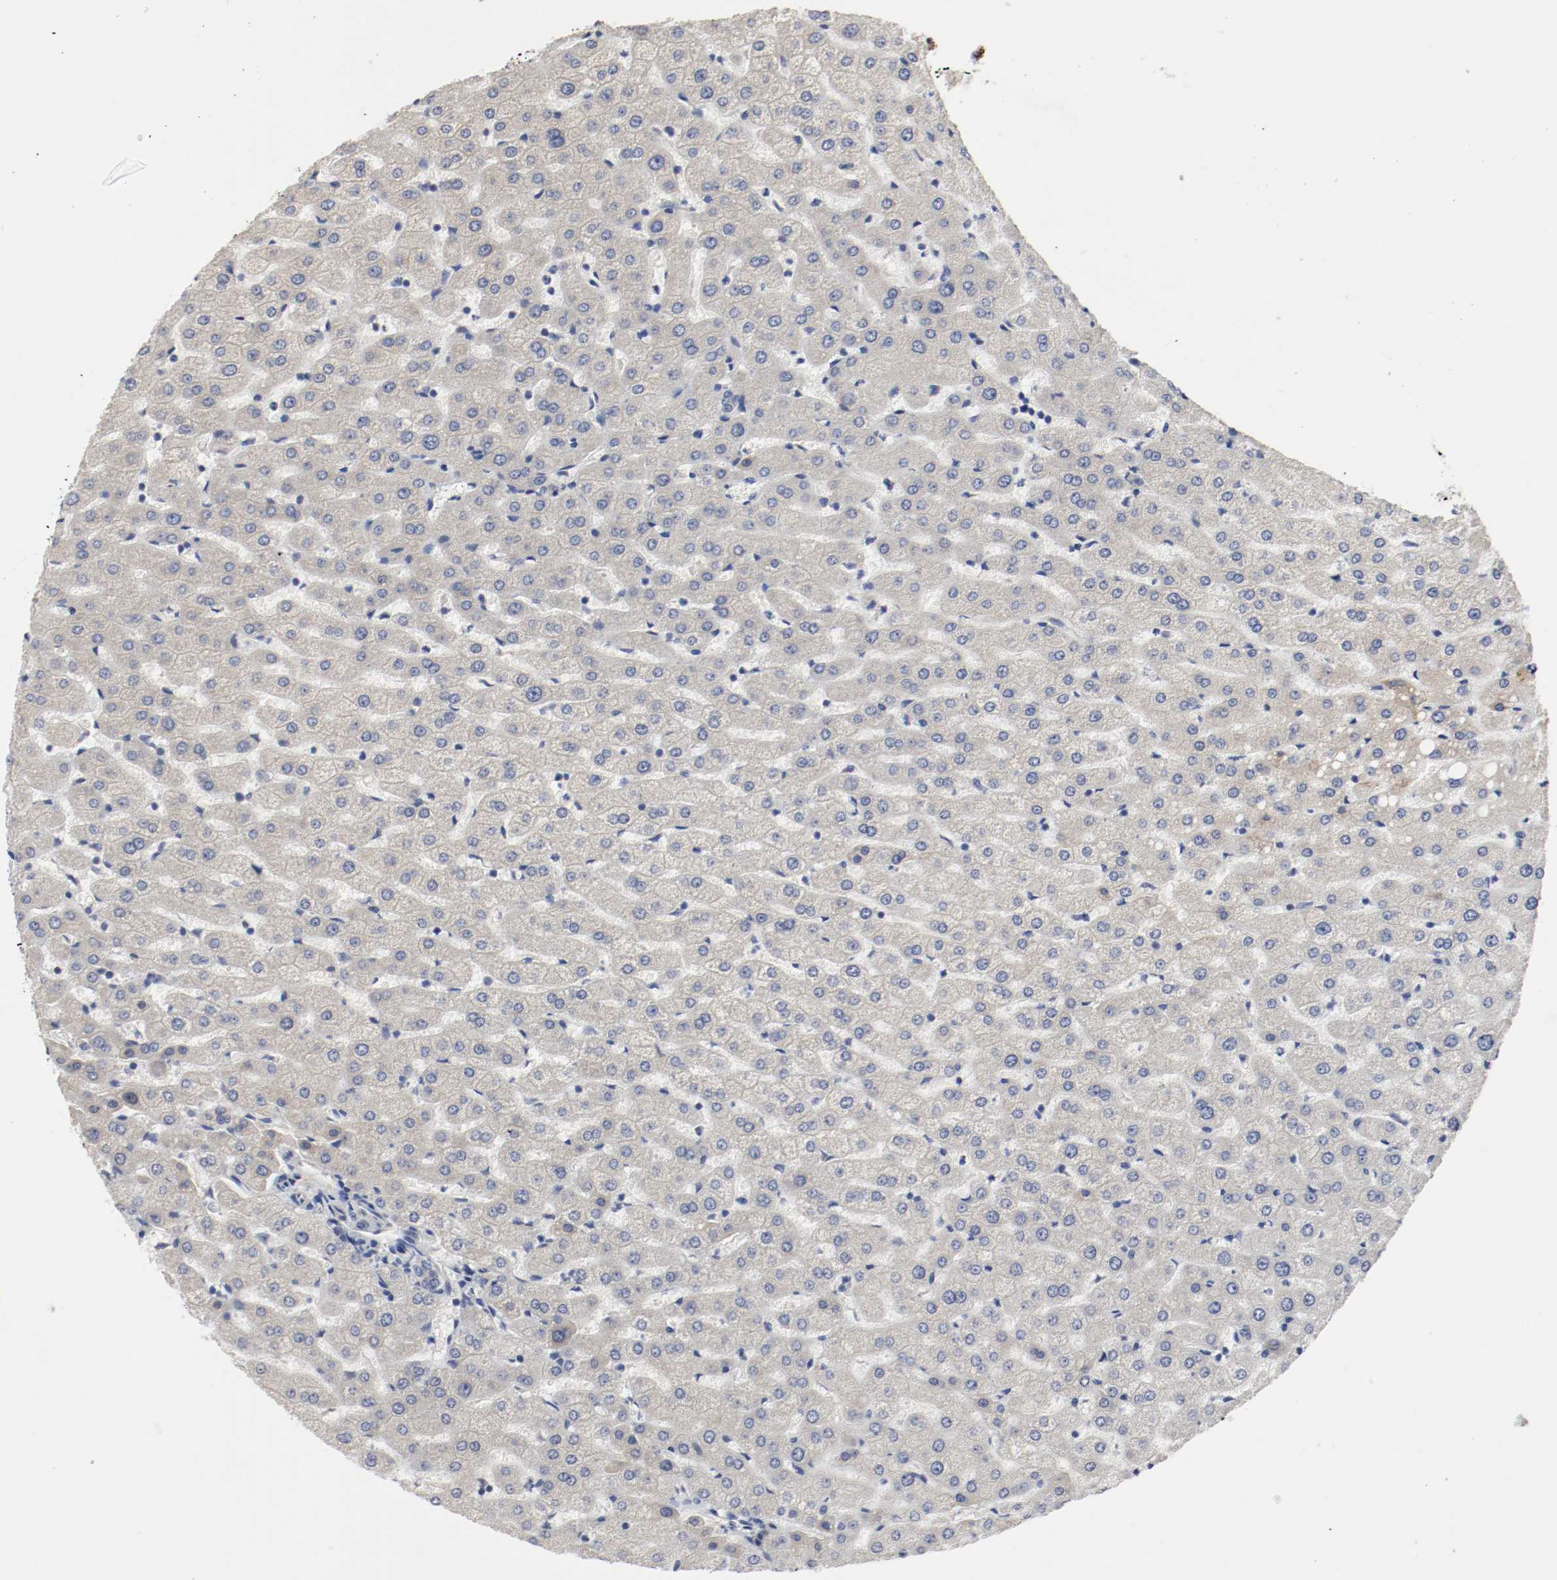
{"staining": {"intensity": "negative", "quantity": "none", "location": "none"}, "tissue": "liver", "cell_type": "Cholangiocytes", "image_type": "normal", "snomed": [{"axis": "morphology", "description": "Normal tissue, NOS"}, {"axis": "morphology", "description": "Fibrosis, NOS"}, {"axis": "topography", "description": "Liver"}], "caption": "This is an immunohistochemistry (IHC) micrograph of normal human liver. There is no positivity in cholangiocytes.", "gene": "AFG3L2", "patient": {"sex": "female", "age": 29}}